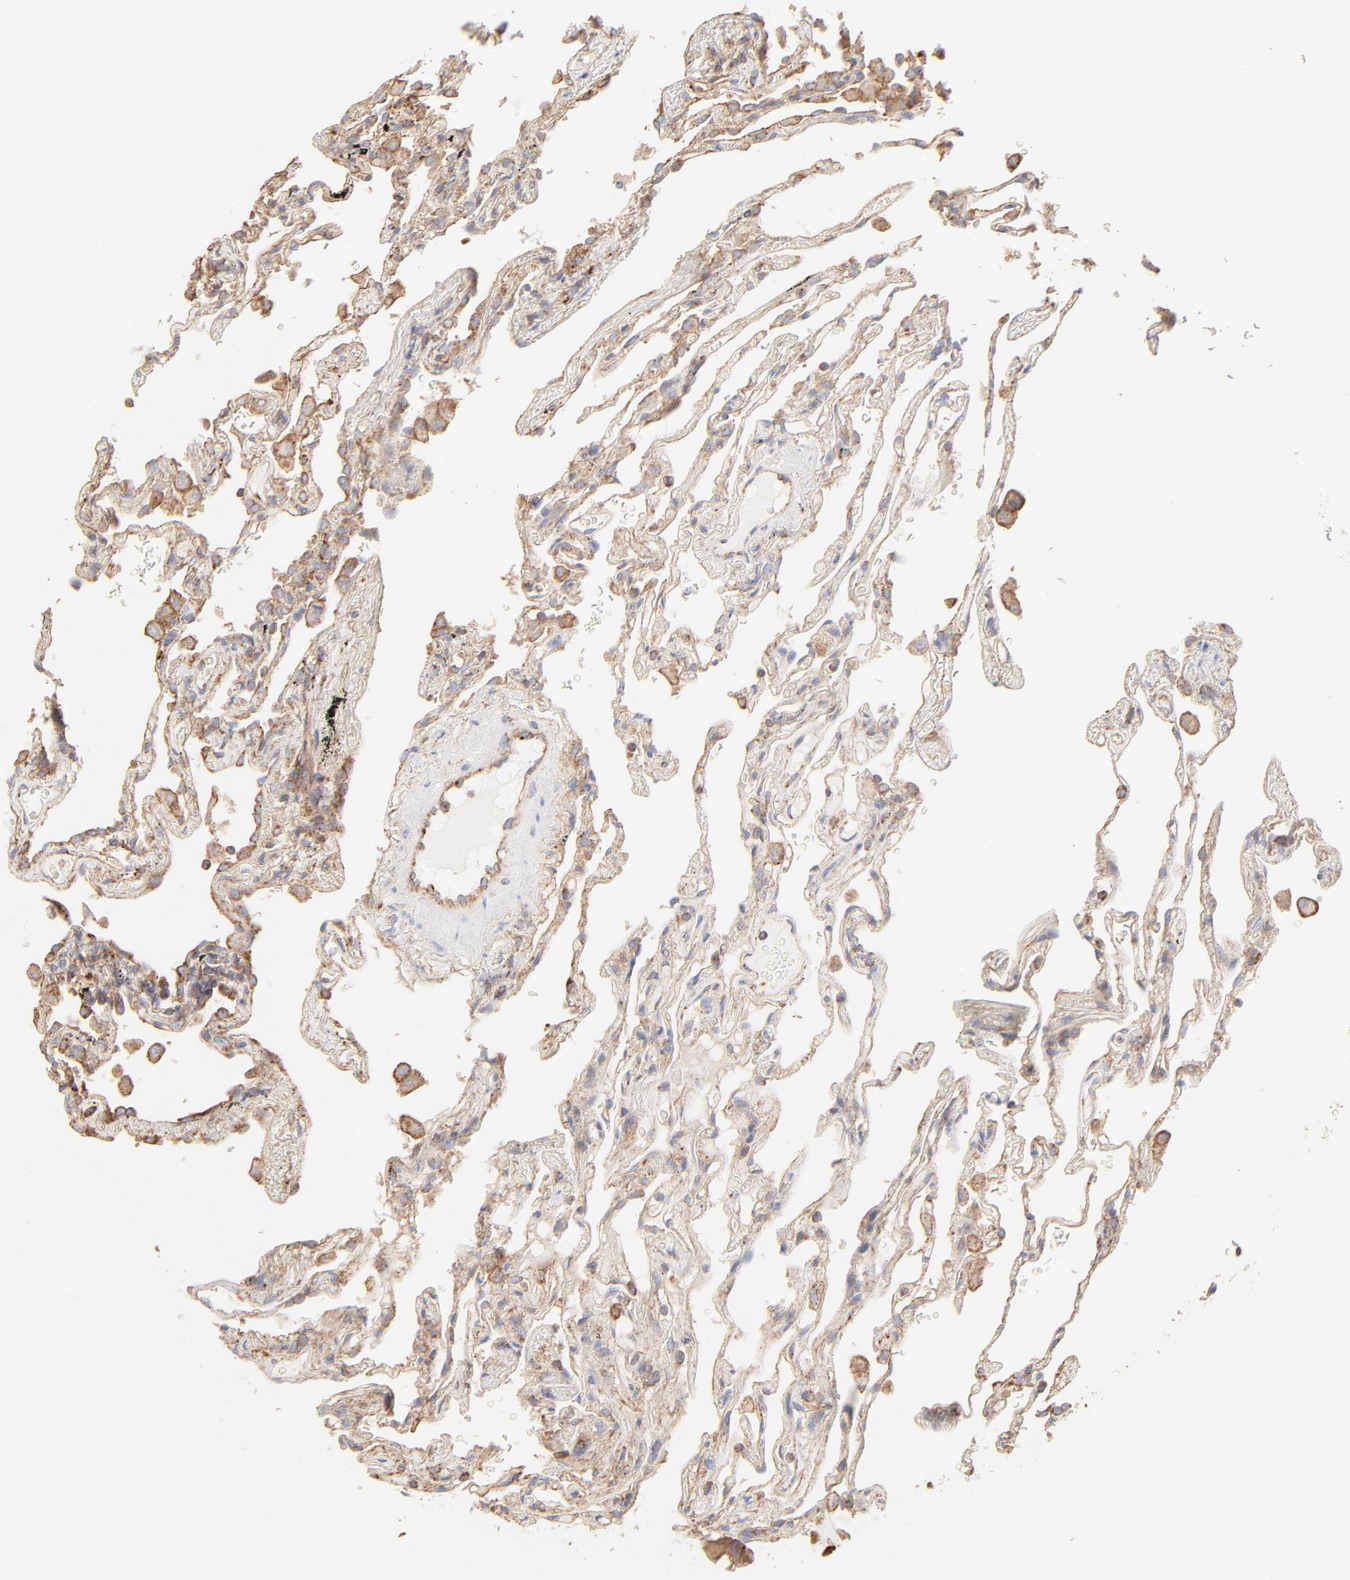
{"staining": {"intensity": "moderate", "quantity": ">75%", "location": "cytoplasmic/membranous"}, "tissue": "lung", "cell_type": "Alveolar cells", "image_type": "normal", "snomed": [{"axis": "morphology", "description": "Normal tissue, NOS"}, {"axis": "morphology", "description": "Inflammation, NOS"}, {"axis": "topography", "description": "Lung"}], "caption": "Immunohistochemistry (IHC) (DAB (3,3'-diaminobenzidine)) staining of unremarkable lung shows moderate cytoplasmic/membranous protein positivity in approximately >75% of alveolar cells. The staining was performed using DAB (3,3'-diaminobenzidine) to visualize the protein expression in brown, while the nuclei were stained in blue with hematoxylin (Magnification: 20x).", "gene": "CLTB", "patient": {"sex": "male", "age": 69}}